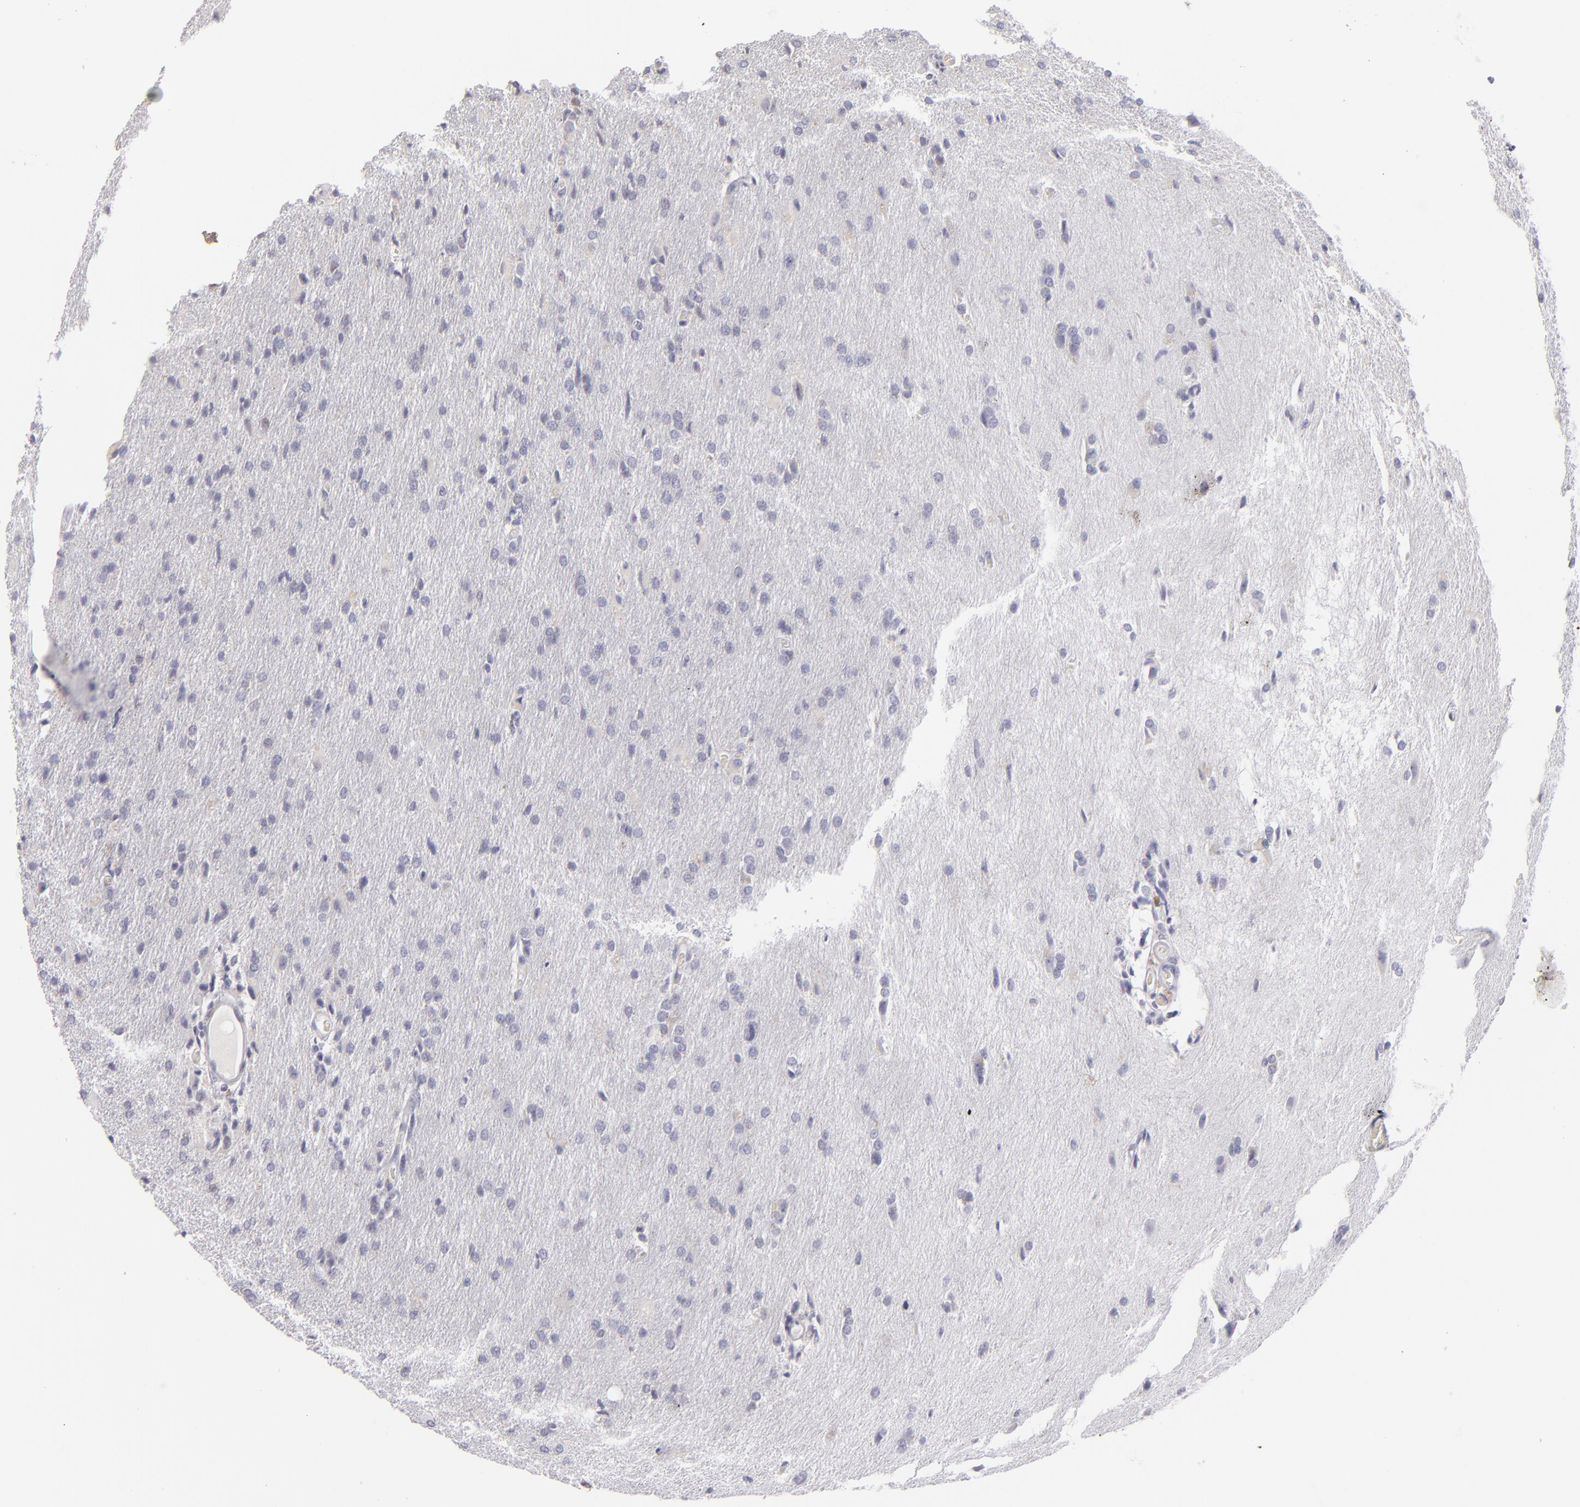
{"staining": {"intensity": "negative", "quantity": "none", "location": "none"}, "tissue": "glioma", "cell_type": "Tumor cells", "image_type": "cancer", "snomed": [{"axis": "morphology", "description": "Glioma, malignant, High grade"}, {"axis": "topography", "description": "Brain"}], "caption": "Malignant high-grade glioma stained for a protein using immunohistochemistry (IHC) shows no expression tumor cells.", "gene": "S100A2", "patient": {"sex": "male", "age": 68}}